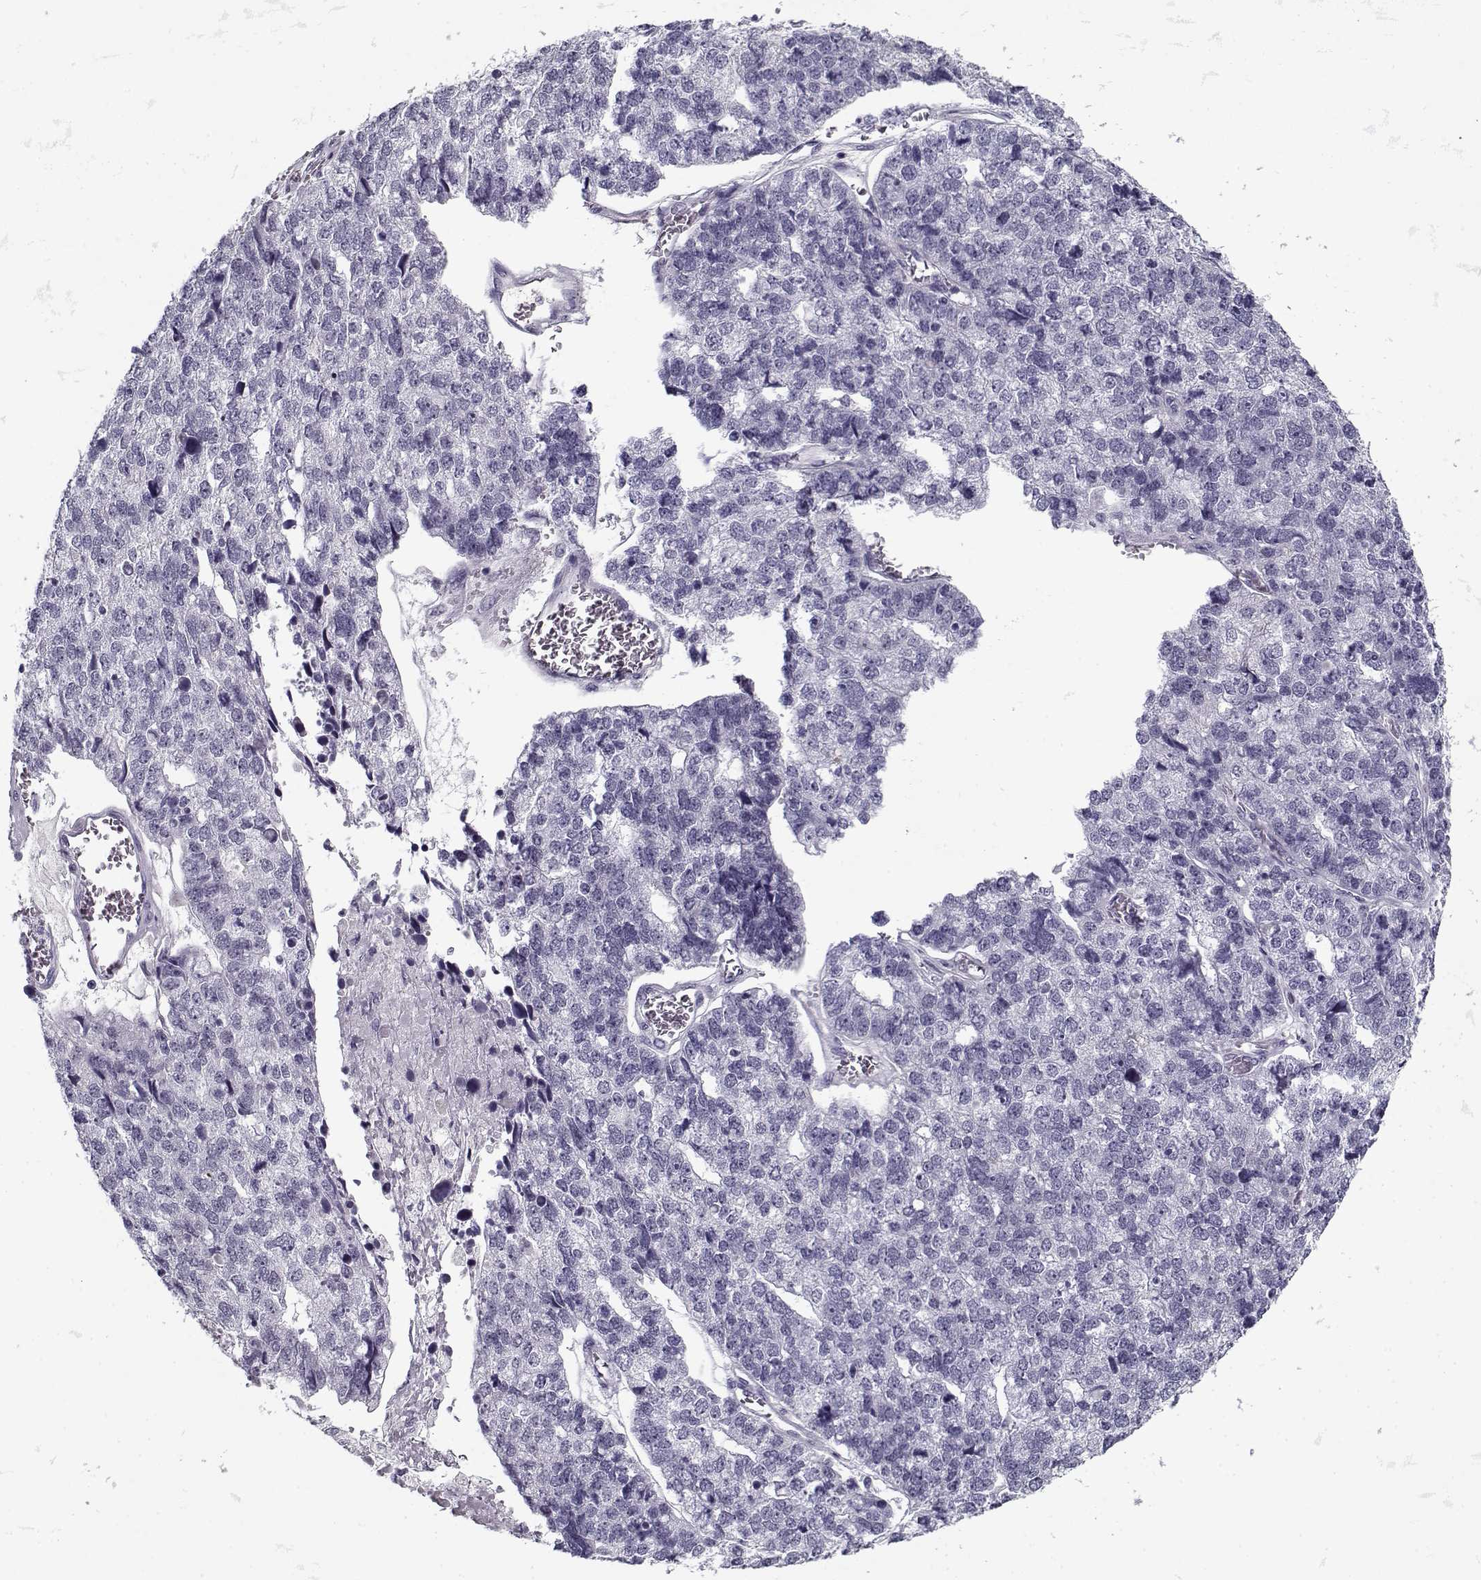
{"staining": {"intensity": "negative", "quantity": "none", "location": "none"}, "tissue": "stomach cancer", "cell_type": "Tumor cells", "image_type": "cancer", "snomed": [{"axis": "morphology", "description": "Adenocarcinoma, NOS"}, {"axis": "topography", "description": "Stomach"}], "caption": "There is no significant expression in tumor cells of stomach adenocarcinoma.", "gene": "SPACA9", "patient": {"sex": "male", "age": 69}}